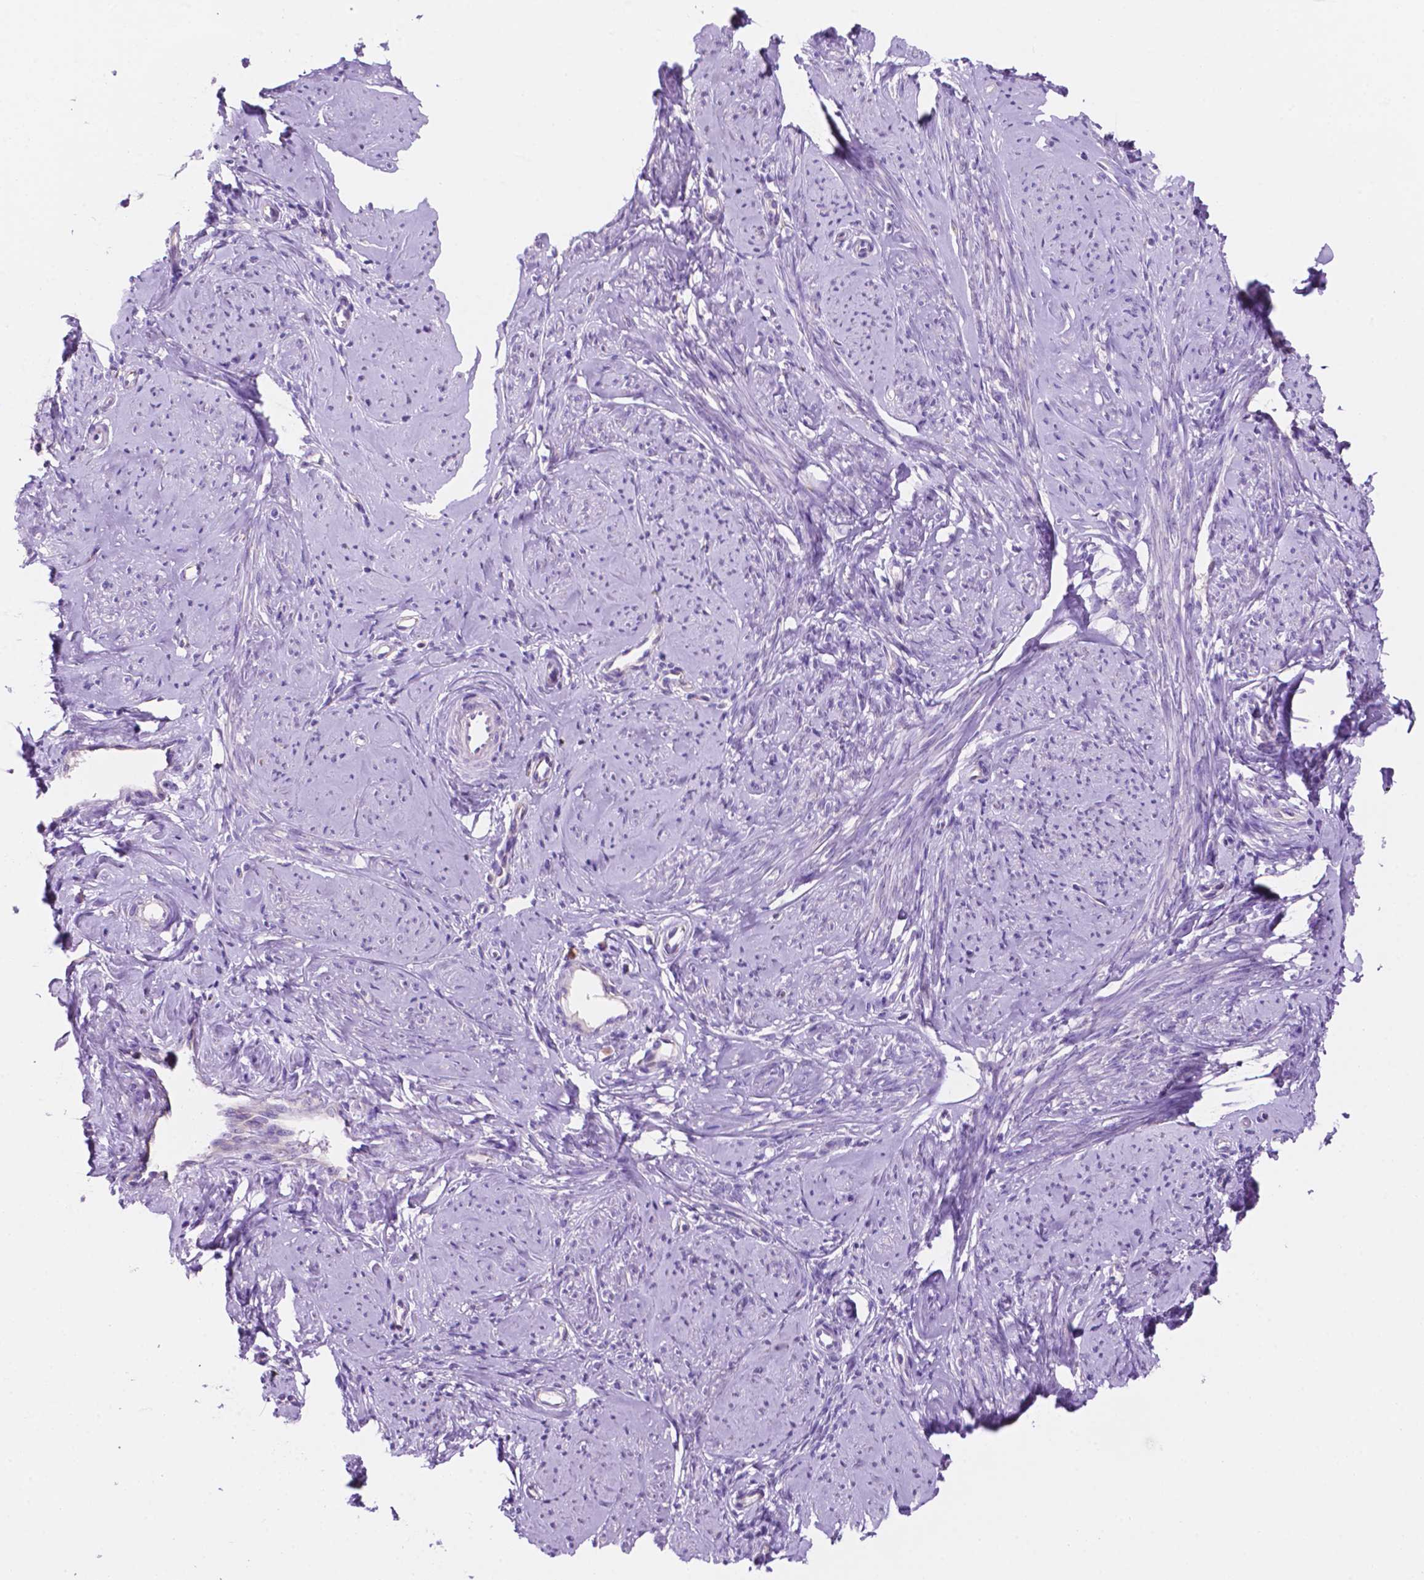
{"staining": {"intensity": "negative", "quantity": "none", "location": "none"}, "tissue": "smooth muscle", "cell_type": "Smooth muscle cells", "image_type": "normal", "snomed": [{"axis": "morphology", "description": "Normal tissue, NOS"}, {"axis": "topography", "description": "Smooth muscle"}], "caption": "Photomicrograph shows no protein expression in smooth muscle cells of unremarkable smooth muscle.", "gene": "CEACAM7", "patient": {"sex": "female", "age": 48}}